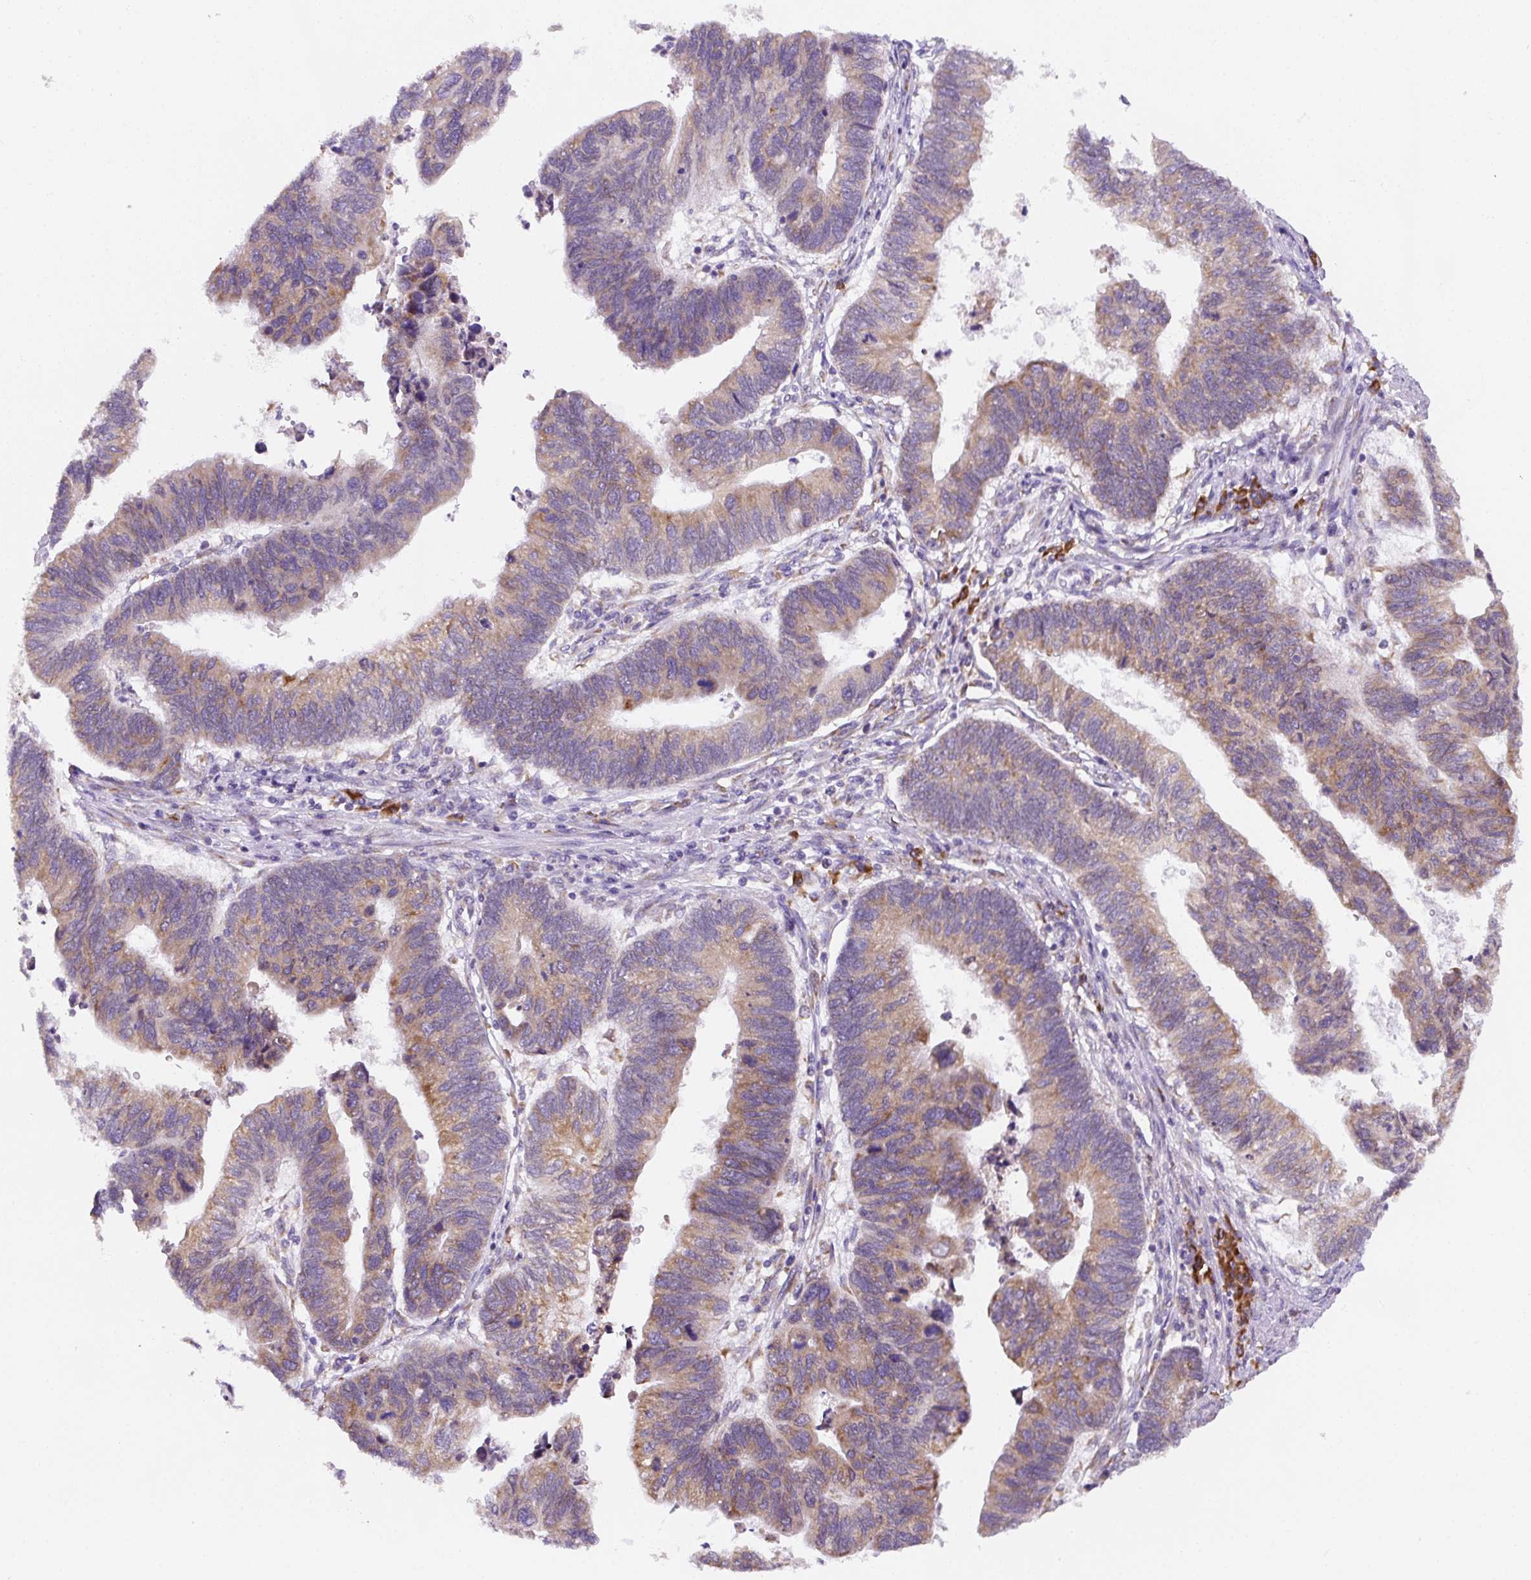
{"staining": {"intensity": "moderate", "quantity": "25%-75%", "location": "cytoplasmic/membranous"}, "tissue": "stomach cancer", "cell_type": "Tumor cells", "image_type": "cancer", "snomed": [{"axis": "morphology", "description": "Adenocarcinoma, NOS"}, {"axis": "topography", "description": "Stomach"}], "caption": "This is an image of immunohistochemistry (IHC) staining of stomach adenocarcinoma, which shows moderate positivity in the cytoplasmic/membranous of tumor cells.", "gene": "DDOST", "patient": {"sex": "male", "age": 59}}